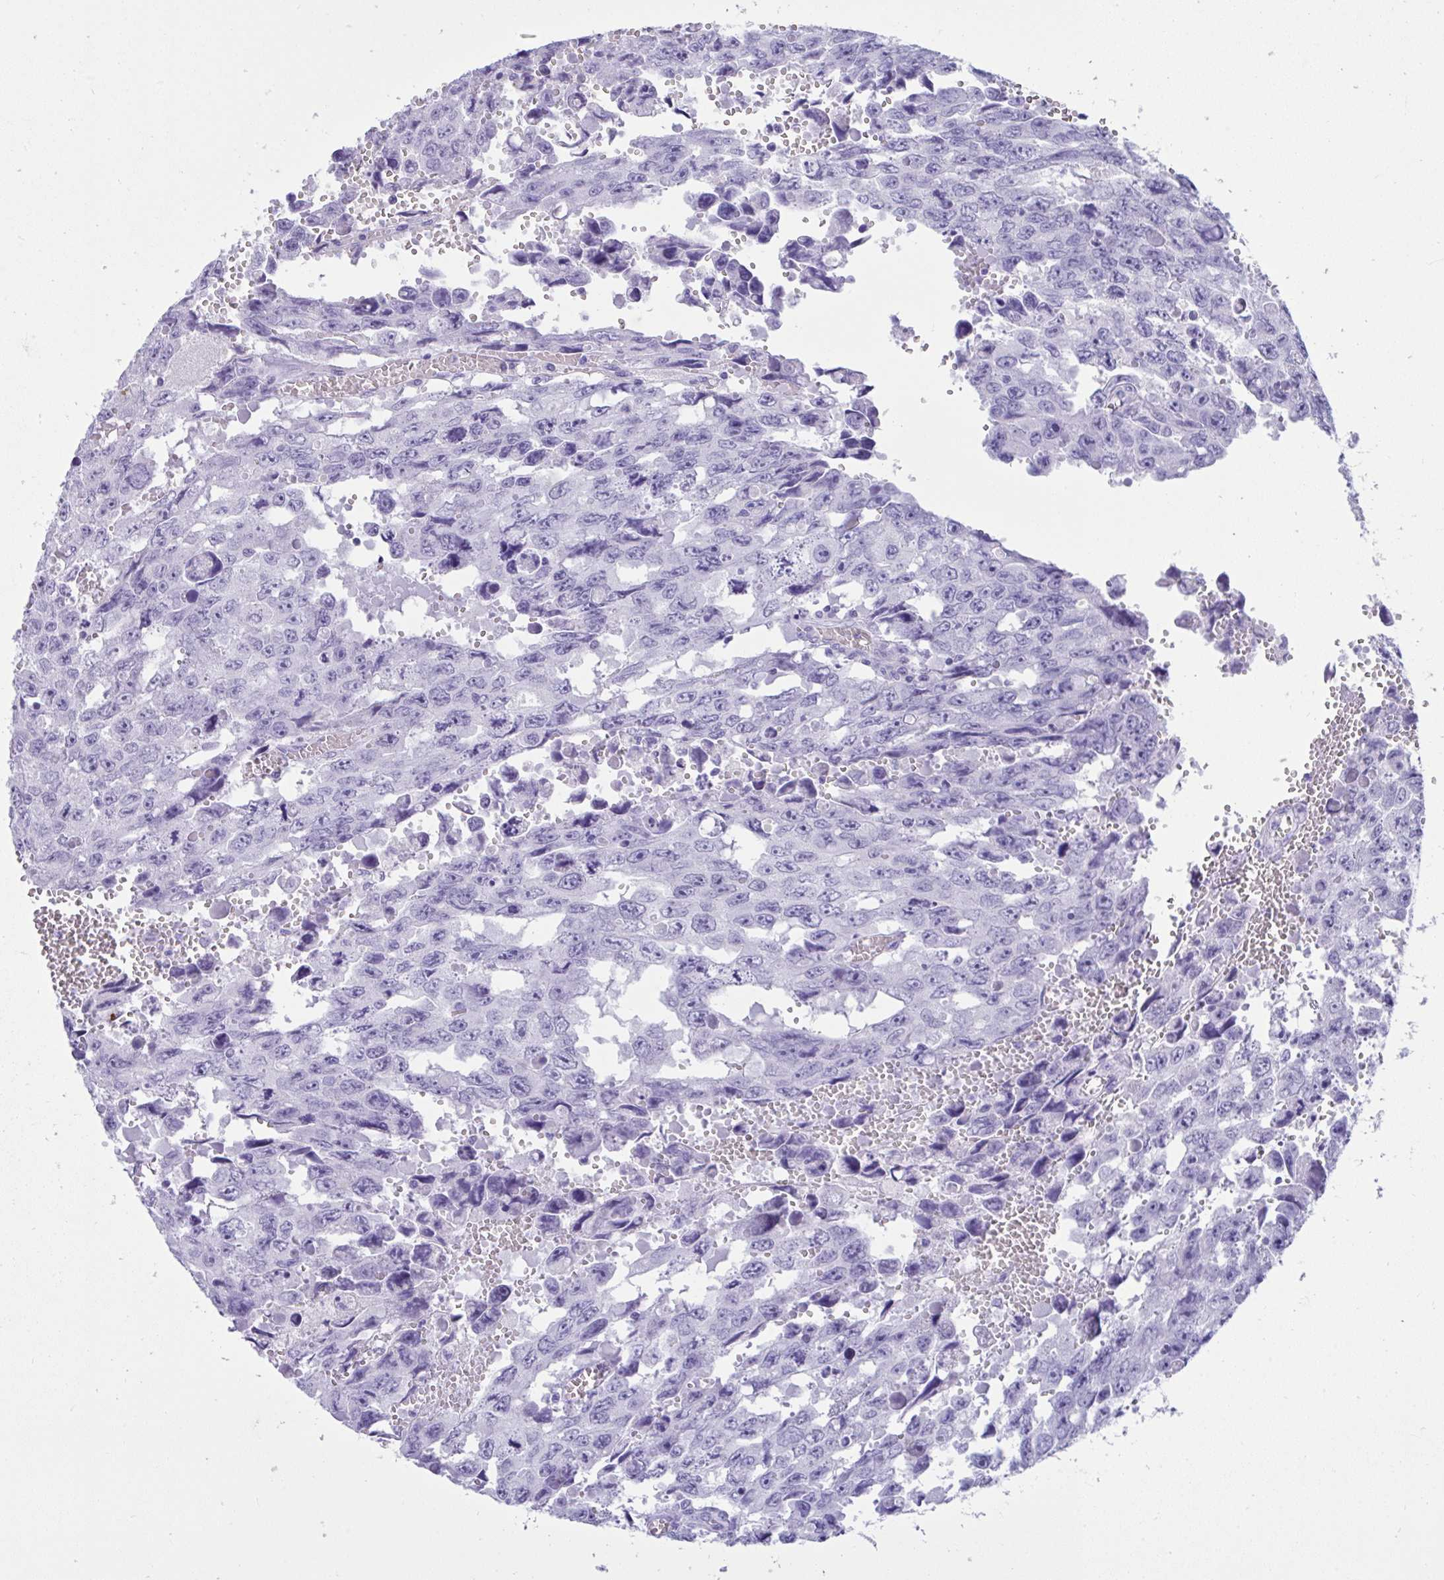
{"staining": {"intensity": "negative", "quantity": "none", "location": "none"}, "tissue": "testis cancer", "cell_type": "Tumor cells", "image_type": "cancer", "snomed": [{"axis": "morphology", "description": "Seminoma, NOS"}, {"axis": "topography", "description": "Testis"}], "caption": "The micrograph demonstrates no significant positivity in tumor cells of seminoma (testis). The staining was performed using DAB to visualize the protein expression in brown, while the nuclei were stained in blue with hematoxylin (Magnification: 20x).", "gene": "PSCA", "patient": {"sex": "male", "age": 26}}